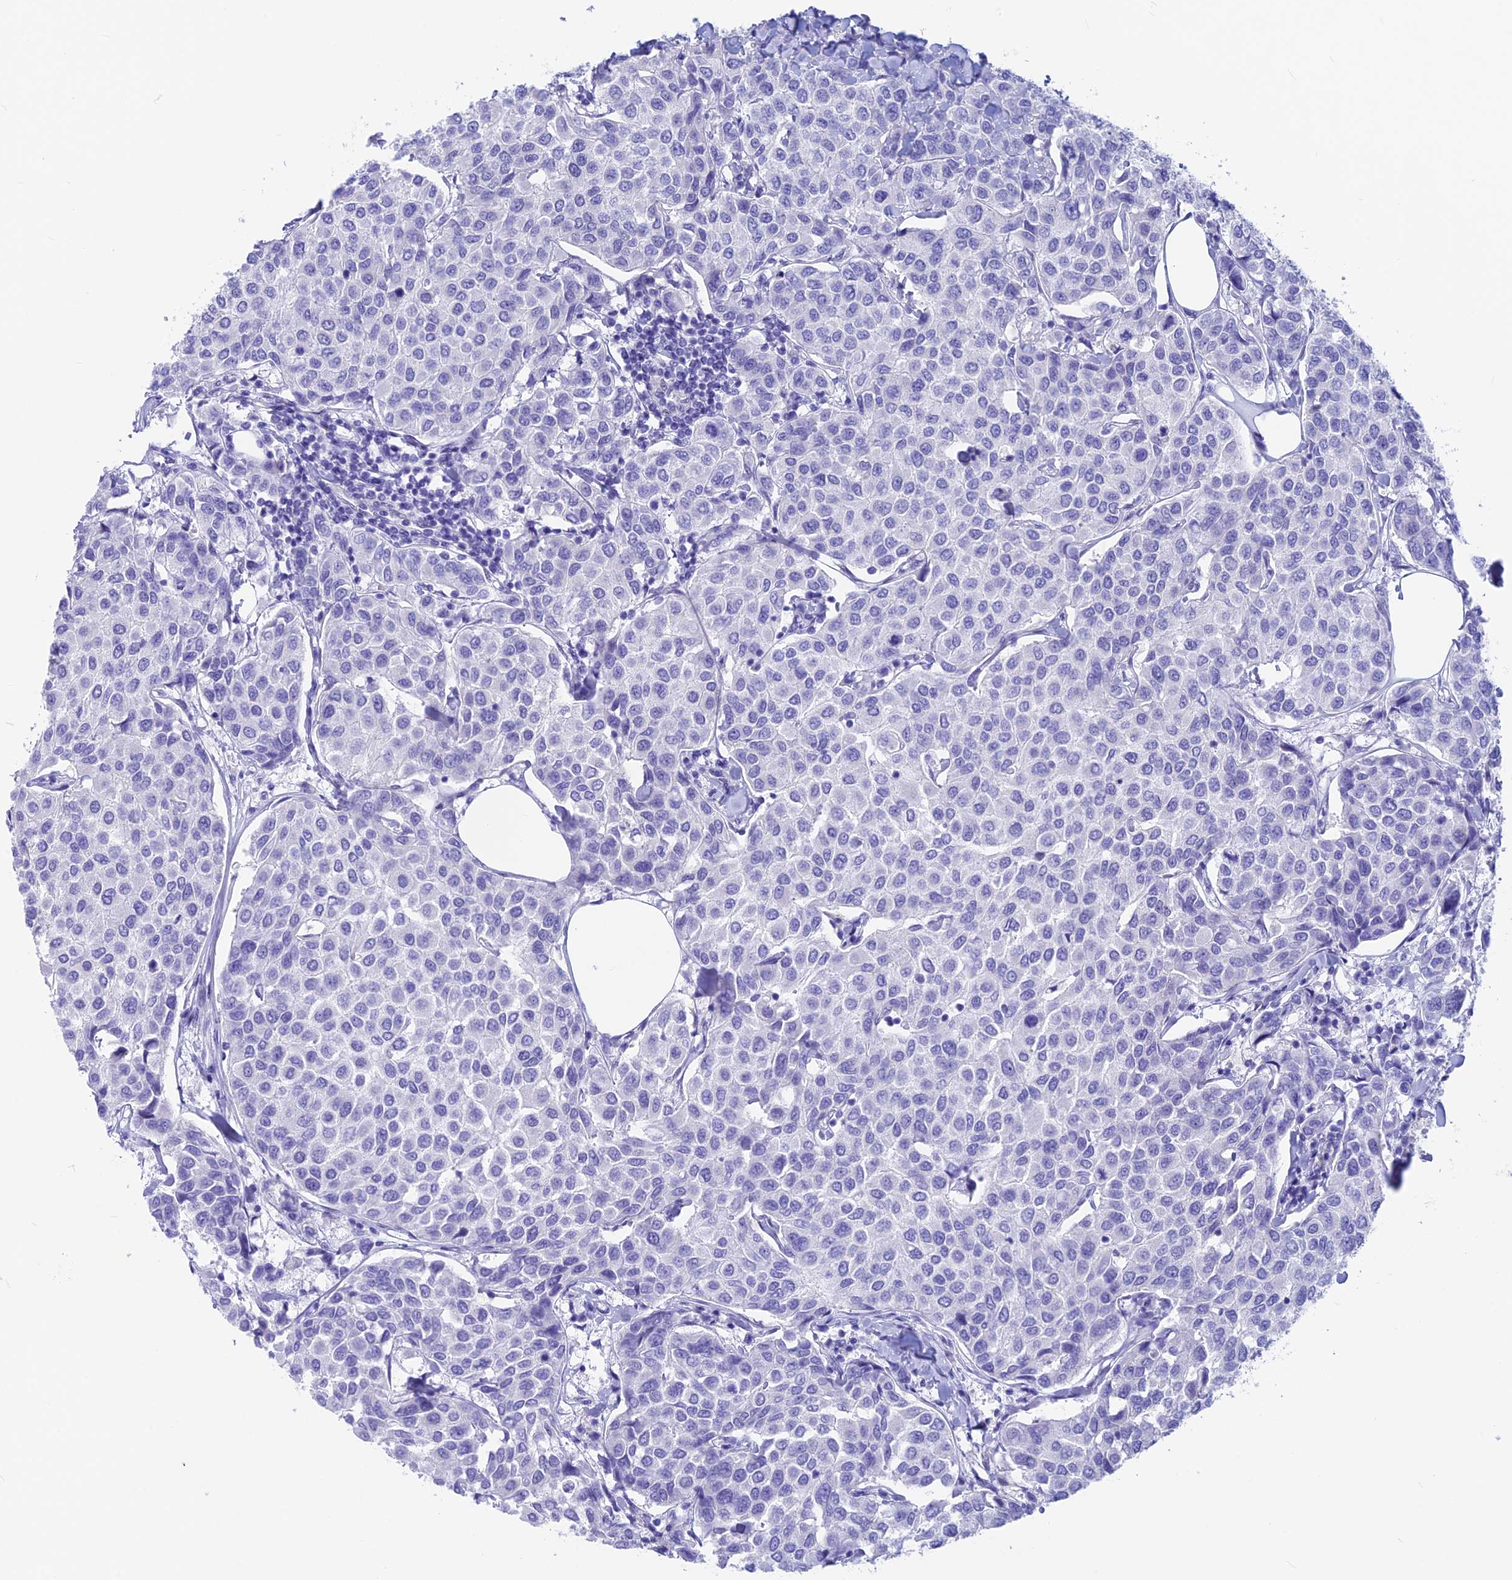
{"staining": {"intensity": "negative", "quantity": "none", "location": "none"}, "tissue": "breast cancer", "cell_type": "Tumor cells", "image_type": "cancer", "snomed": [{"axis": "morphology", "description": "Duct carcinoma"}, {"axis": "topography", "description": "Breast"}], "caption": "There is no significant positivity in tumor cells of breast cancer.", "gene": "GNGT2", "patient": {"sex": "female", "age": 55}}